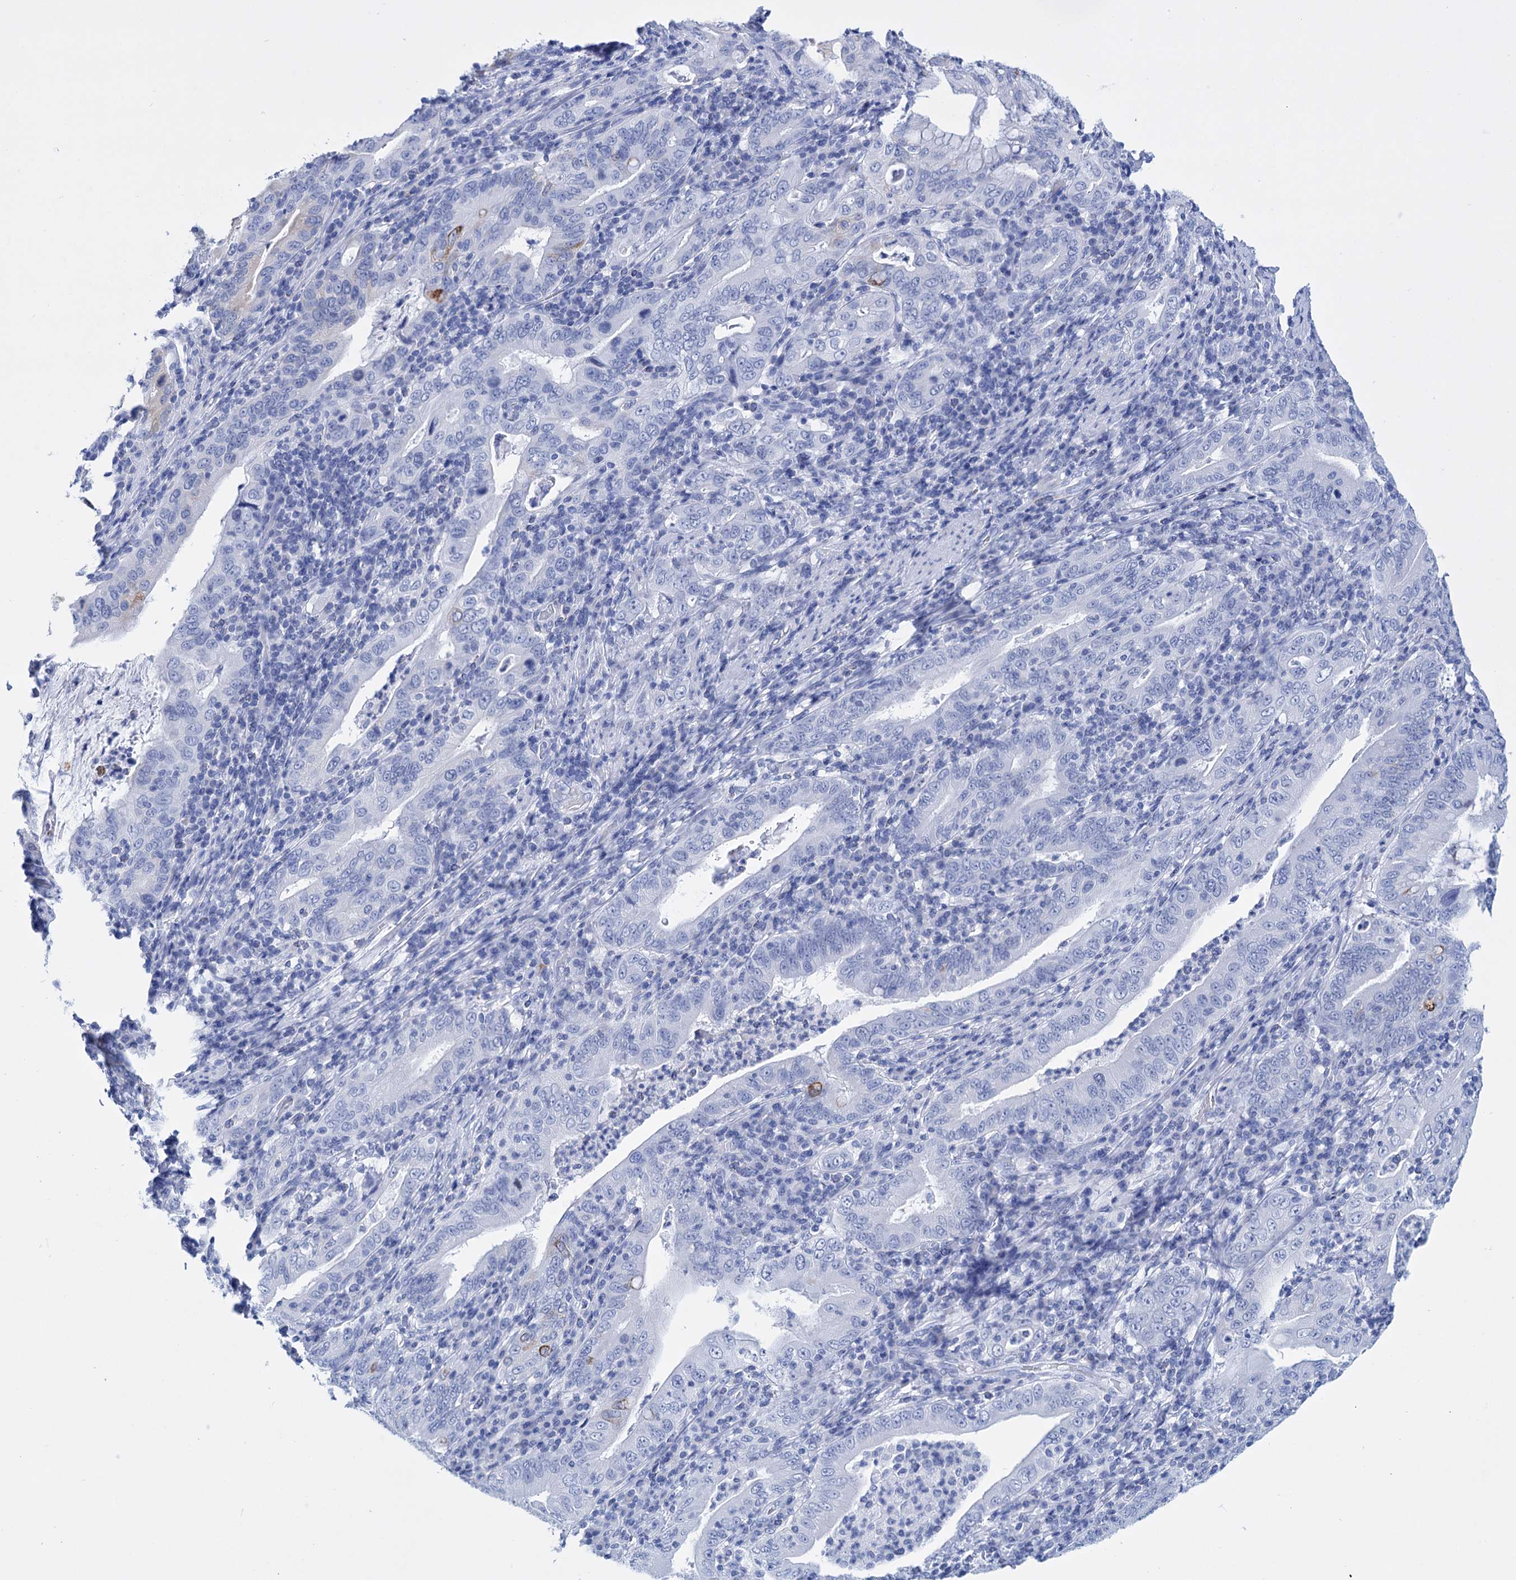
{"staining": {"intensity": "negative", "quantity": "none", "location": "none"}, "tissue": "stomach cancer", "cell_type": "Tumor cells", "image_type": "cancer", "snomed": [{"axis": "morphology", "description": "Normal tissue, NOS"}, {"axis": "morphology", "description": "Adenocarcinoma, NOS"}, {"axis": "topography", "description": "Esophagus"}, {"axis": "topography", "description": "Stomach, upper"}, {"axis": "topography", "description": "Peripheral nerve tissue"}], "caption": "Immunohistochemical staining of human stomach adenocarcinoma exhibits no significant staining in tumor cells. (Immunohistochemistry (ihc), brightfield microscopy, high magnification).", "gene": "FBXW12", "patient": {"sex": "male", "age": 62}}